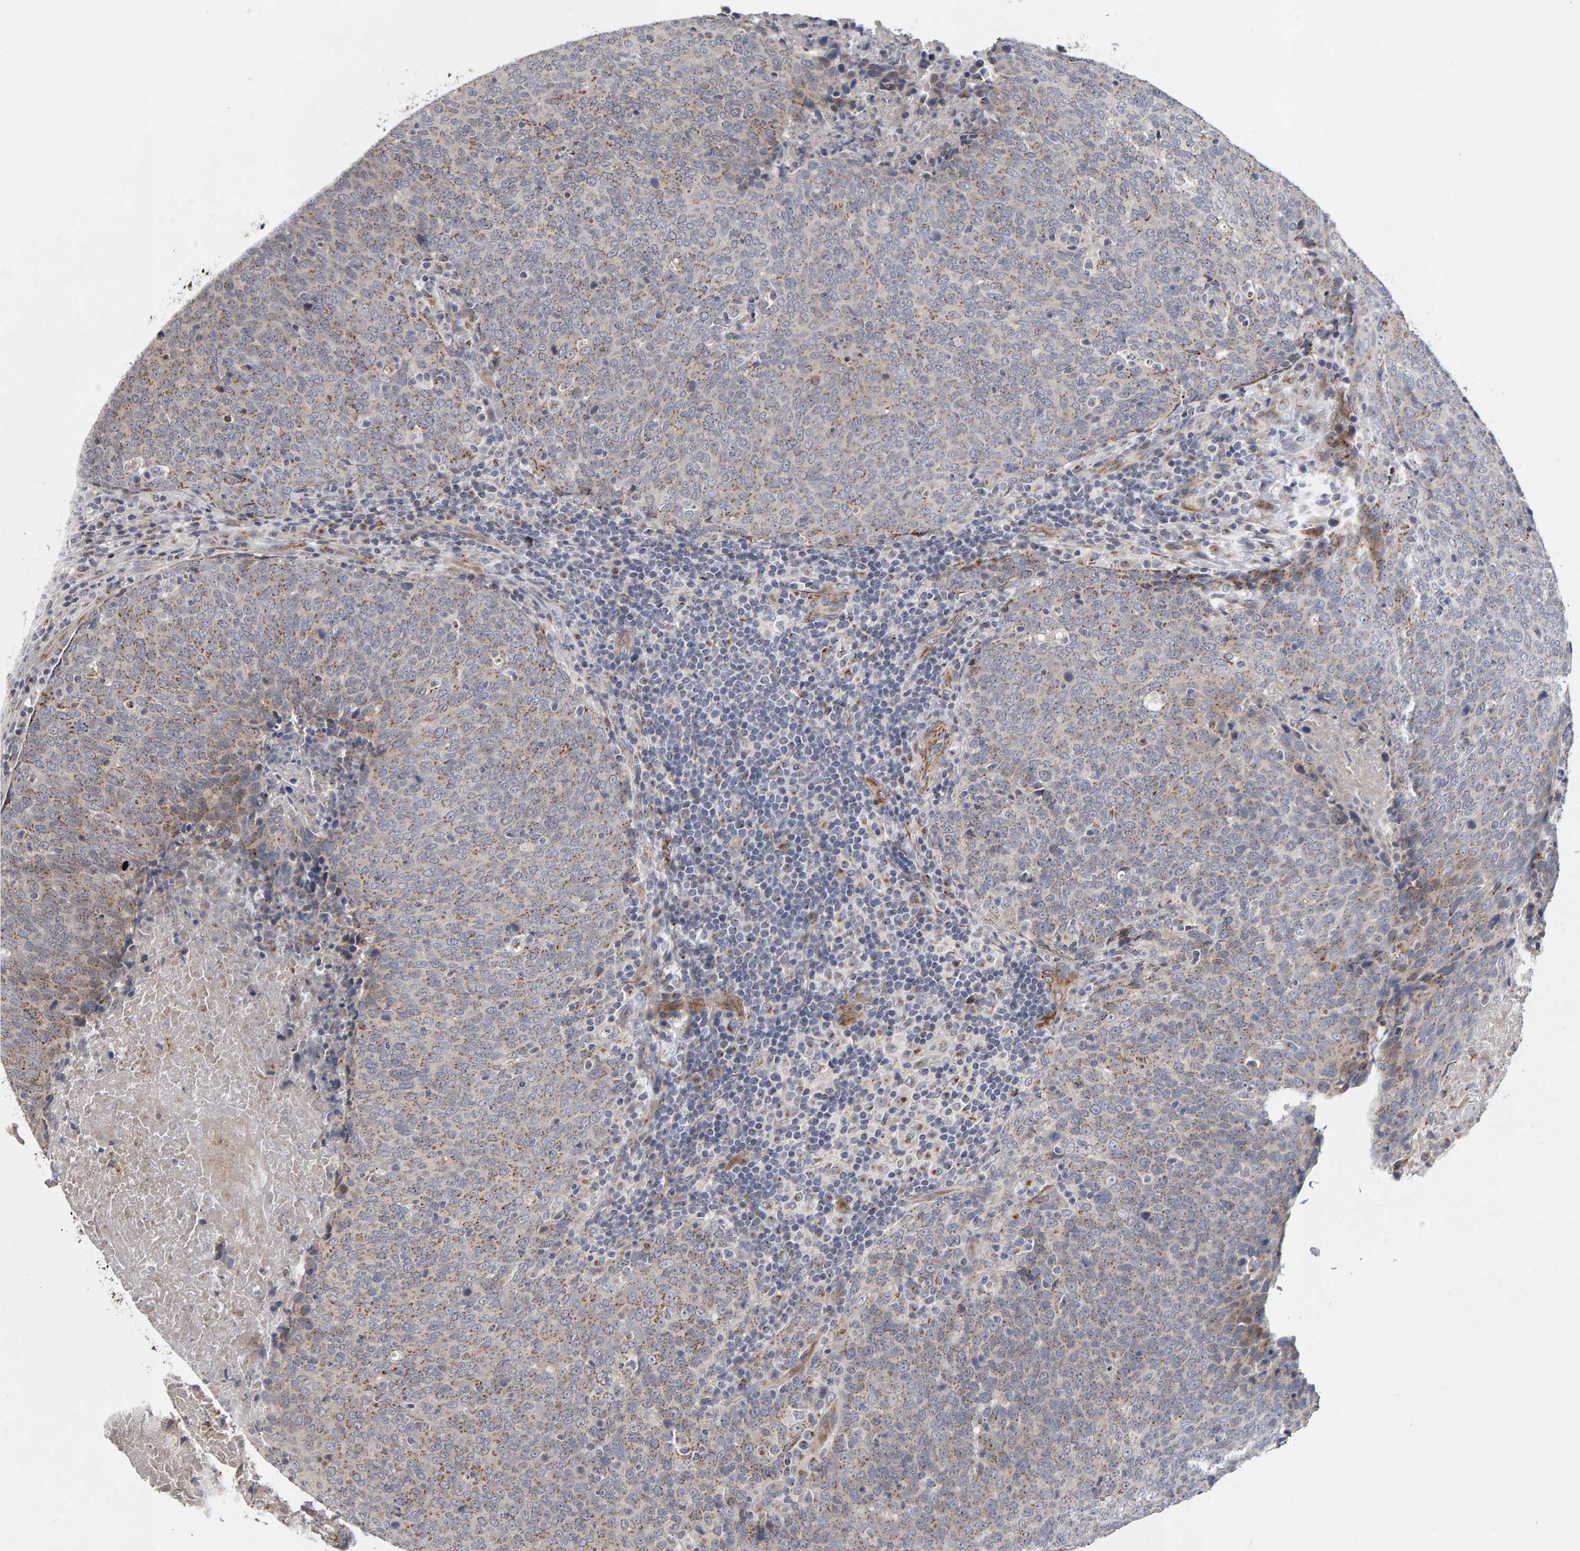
{"staining": {"intensity": "moderate", "quantity": ">75%", "location": "cytoplasmic/membranous"}, "tissue": "head and neck cancer", "cell_type": "Tumor cells", "image_type": "cancer", "snomed": [{"axis": "morphology", "description": "Squamous cell carcinoma, NOS"}, {"axis": "morphology", "description": "Squamous cell carcinoma, metastatic, NOS"}, {"axis": "topography", "description": "Lymph node"}, {"axis": "topography", "description": "Head-Neck"}], "caption": "DAB (3,3'-diaminobenzidine) immunohistochemical staining of head and neck cancer reveals moderate cytoplasmic/membranous protein expression in about >75% of tumor cells.", "gene": "CANT1", "patient": {"sex": "male", "age": 62}}